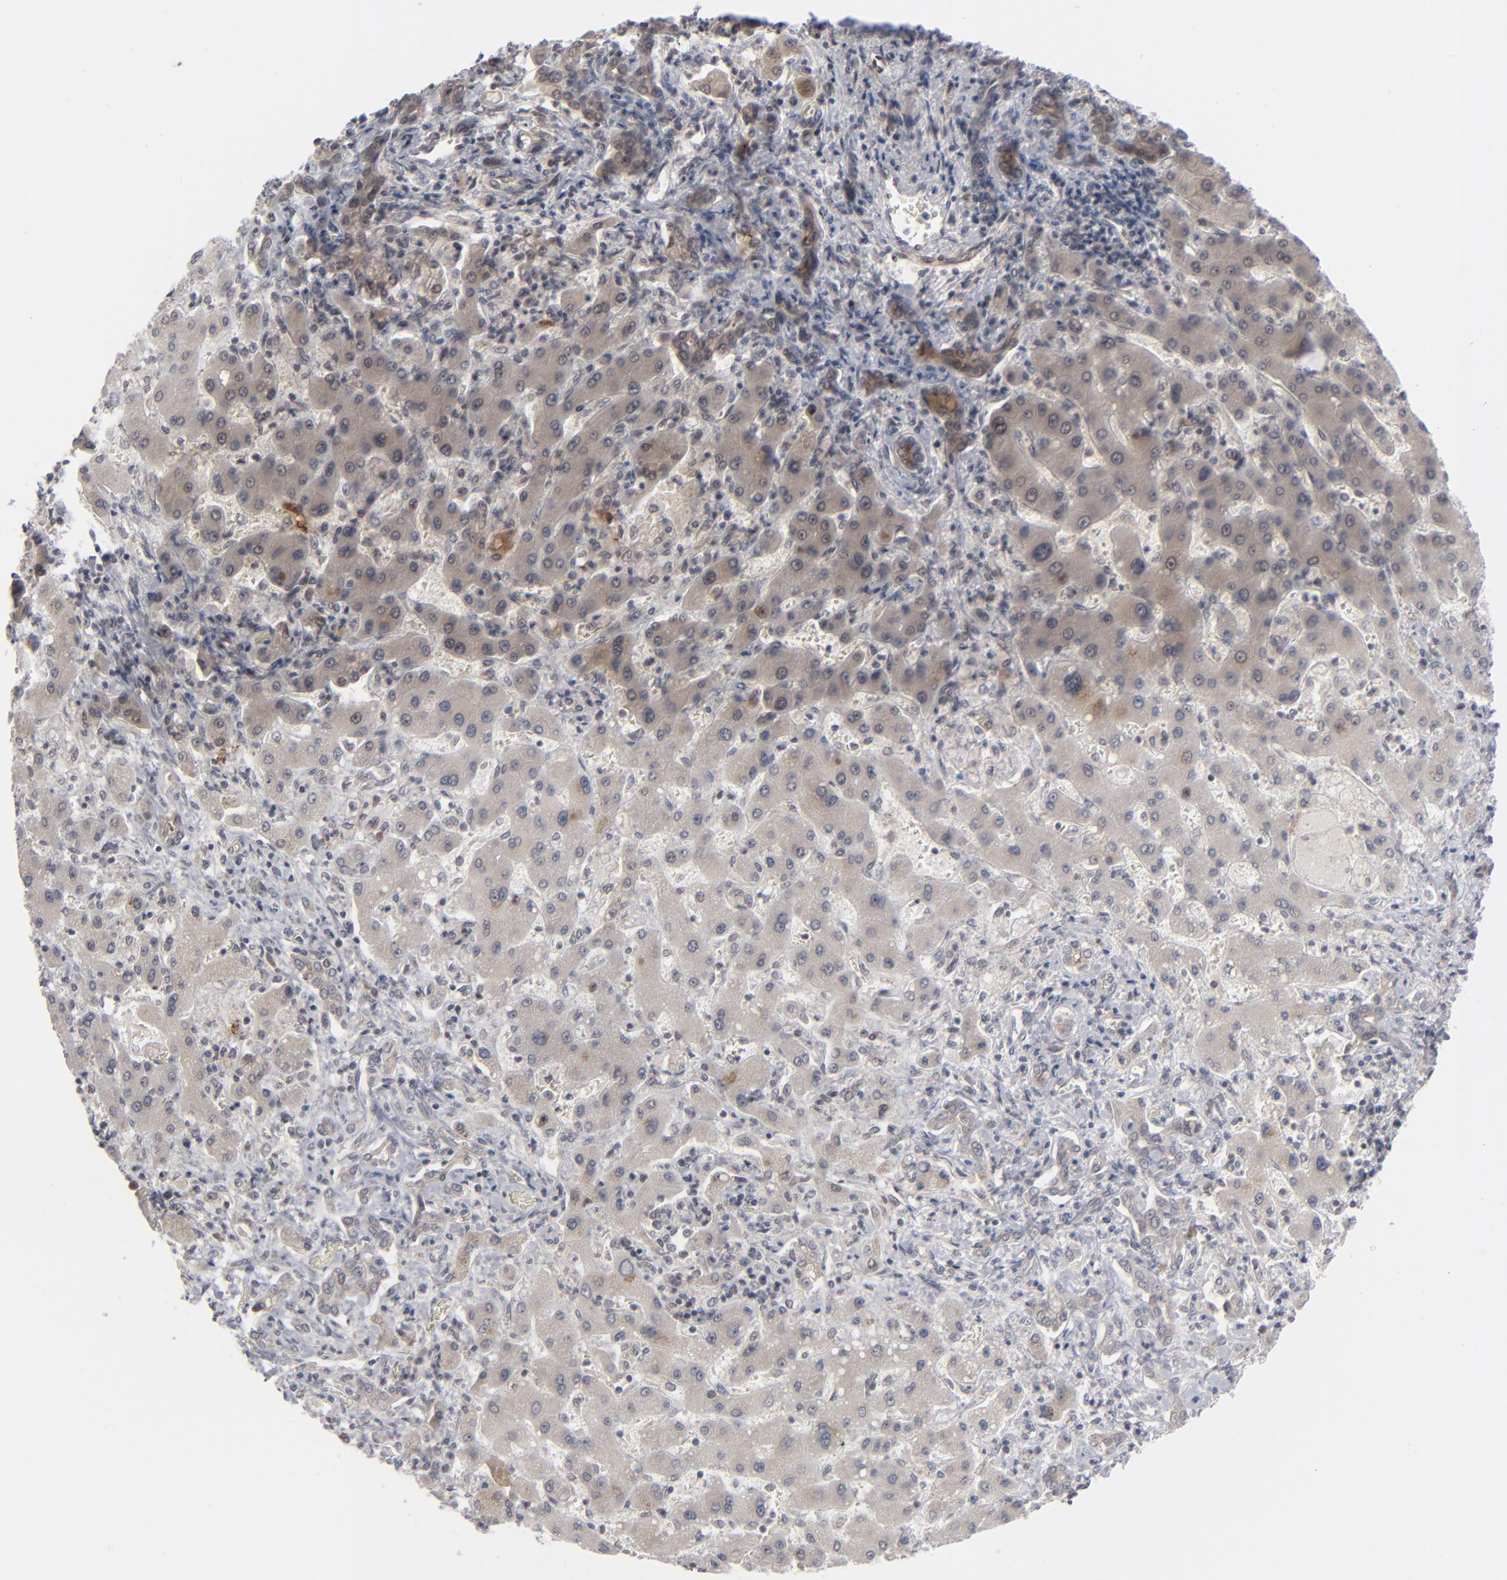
{"staining": {"intensity": "weak", "quantity": ">75%", "location": "cytoplasmic/membranous"}, "tissue": "liver cancer", "cell_type": "Tumor cells", "image_type": "cancer", "snomed": [{"axis": "morphology", "description": "Cholangiocarcinoma"}, {"axis": "topography", "description": "Liver"}], "caption": "Immunohistochemical staining of human cholangiocarcinoma (liver) reveals low levels of weak cytoplasmic/membranous protein positivity in approximately >75% of tumor cells. The staining was performed using DAB, with brown indicating positive protein expression. Nuclei are stained blue with hematoxylin.", "gene": "POF1B", "patient": {"sex": "male", "age": 50}}